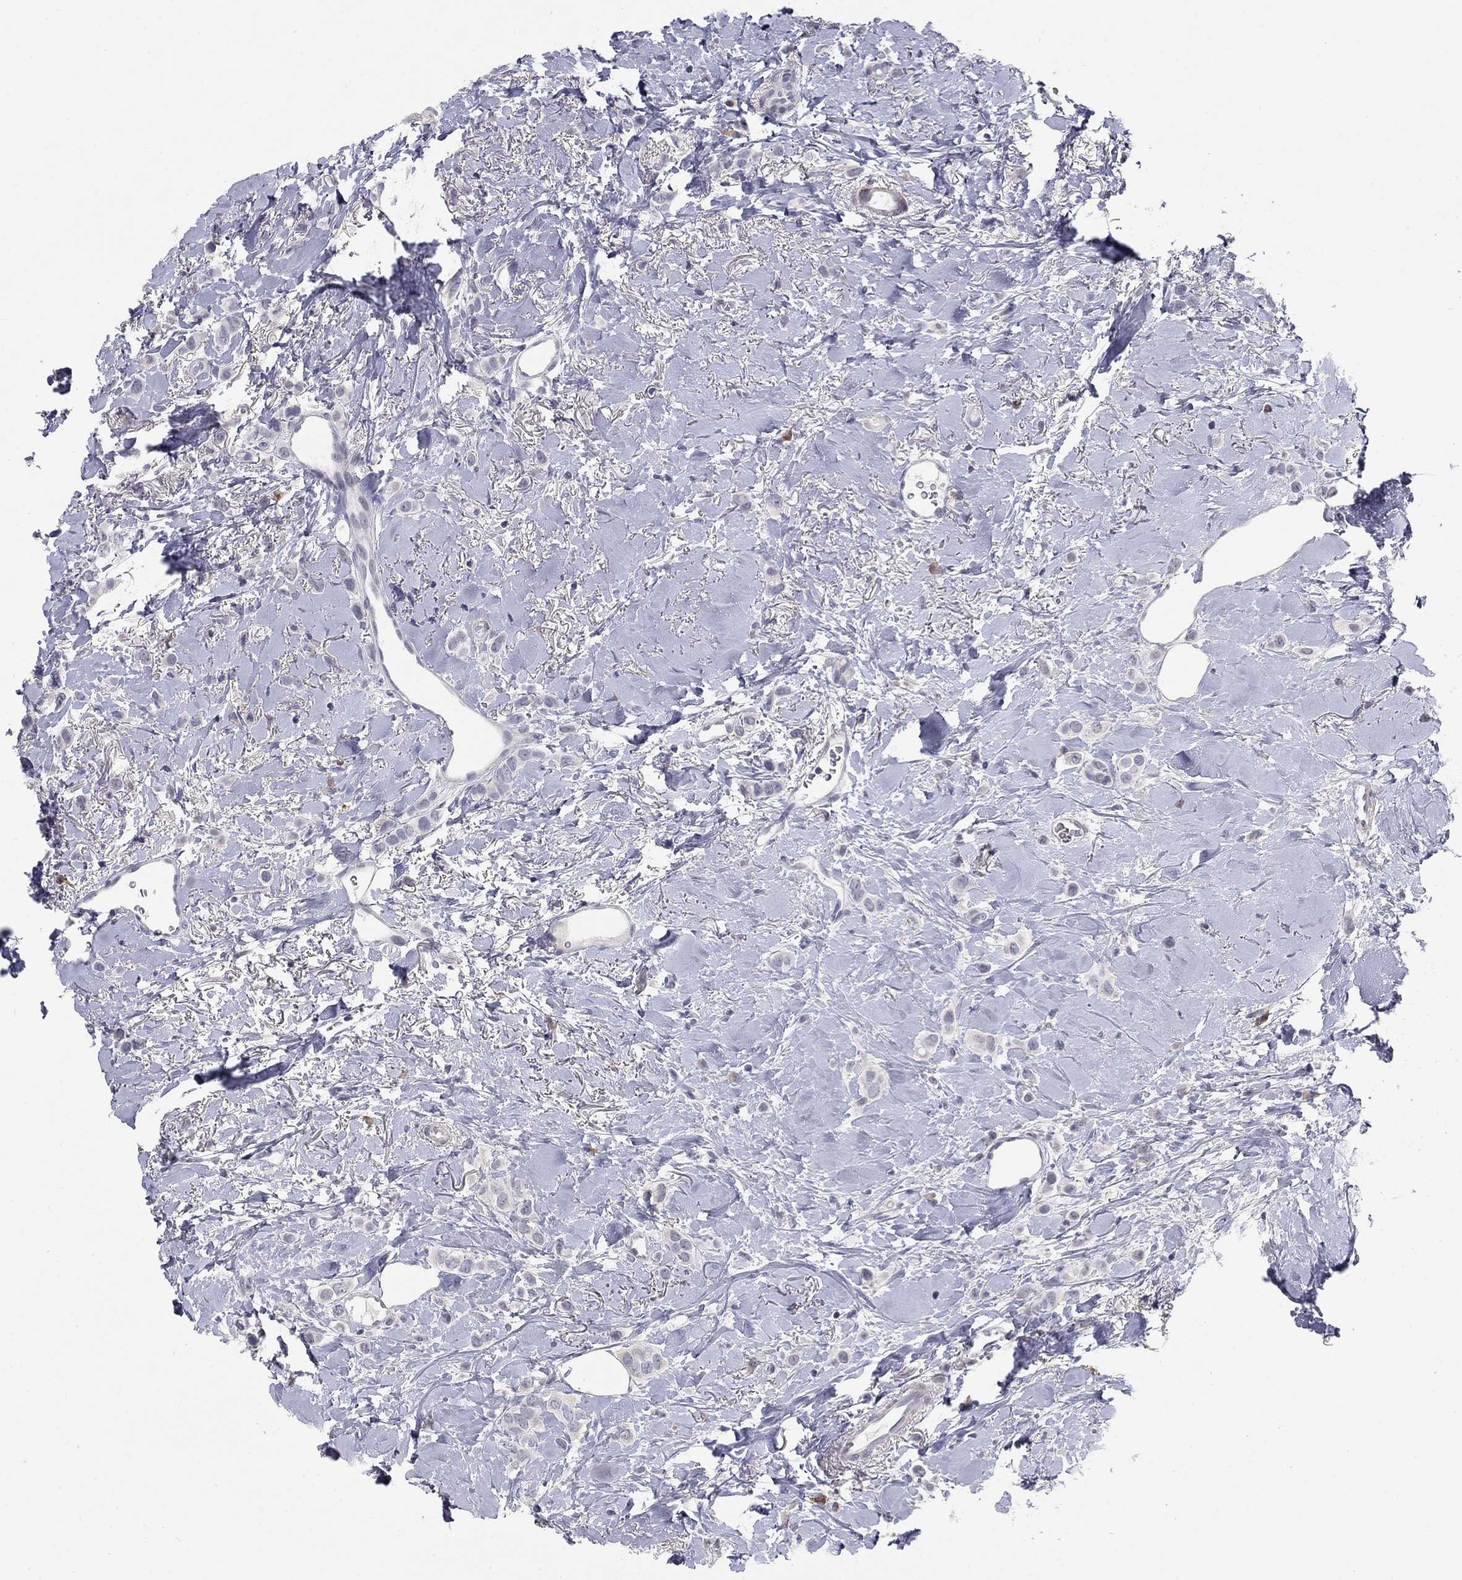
{"staining": {"intensity": "negative", "quantity": "none", "location": "none"}, "tissue": "breast cancer", "cell_type": "Tumor cells", "image_type": "cancer", "snomed": [{"axis": "morphology", "description": "Lobular carcinoma"}, {"axis": "topography", "description": "Breast"}], "caption": "This is a histopathology image of IHC staining of breast cancer (lobular carcinoma), which shows no positivity in tumor cells.", "gene": "NTRK2", "patient": {"sex": "female", "age": 66}}